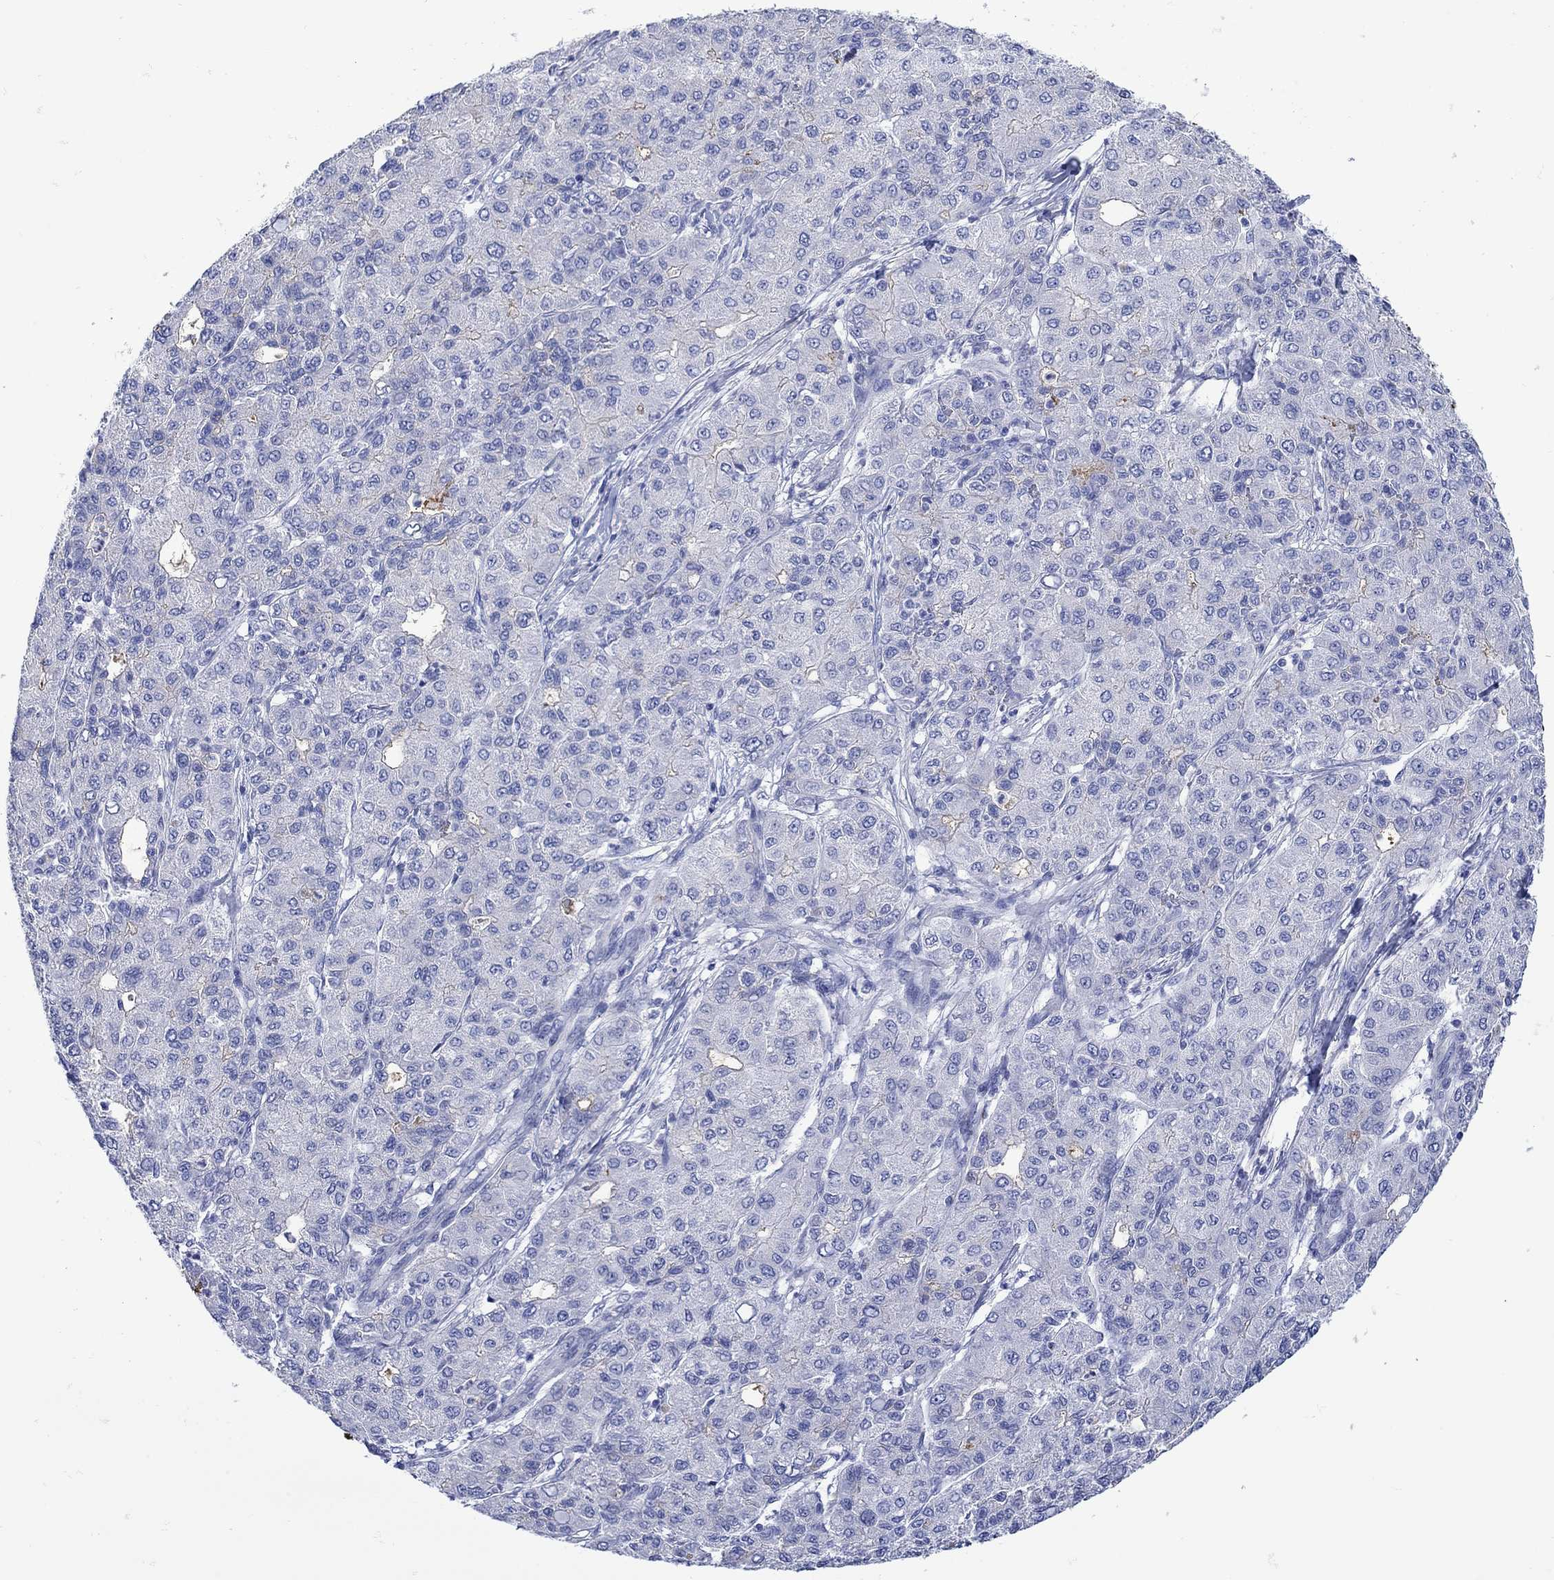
{"staining": {"intensity": "weak", "quantity": "<25%", "location": "cytoplasmic/membranous"}, "tissue": "liver cancer", "cell_type": "Tumor cells", "image_type": "cancer", "snomed": [{"axis": "morphology", "description": "Carcinoma, Hepatocellular, NOS"}, {"axis": "topography", "description": "Liver"}], "caption": "The photomicrograph exhibits no significant positivity in tumor cells of liver hepatocellular carcinoma.", "gene": "ANKMY1", "patient": {"sex": "male", "age": 65}}